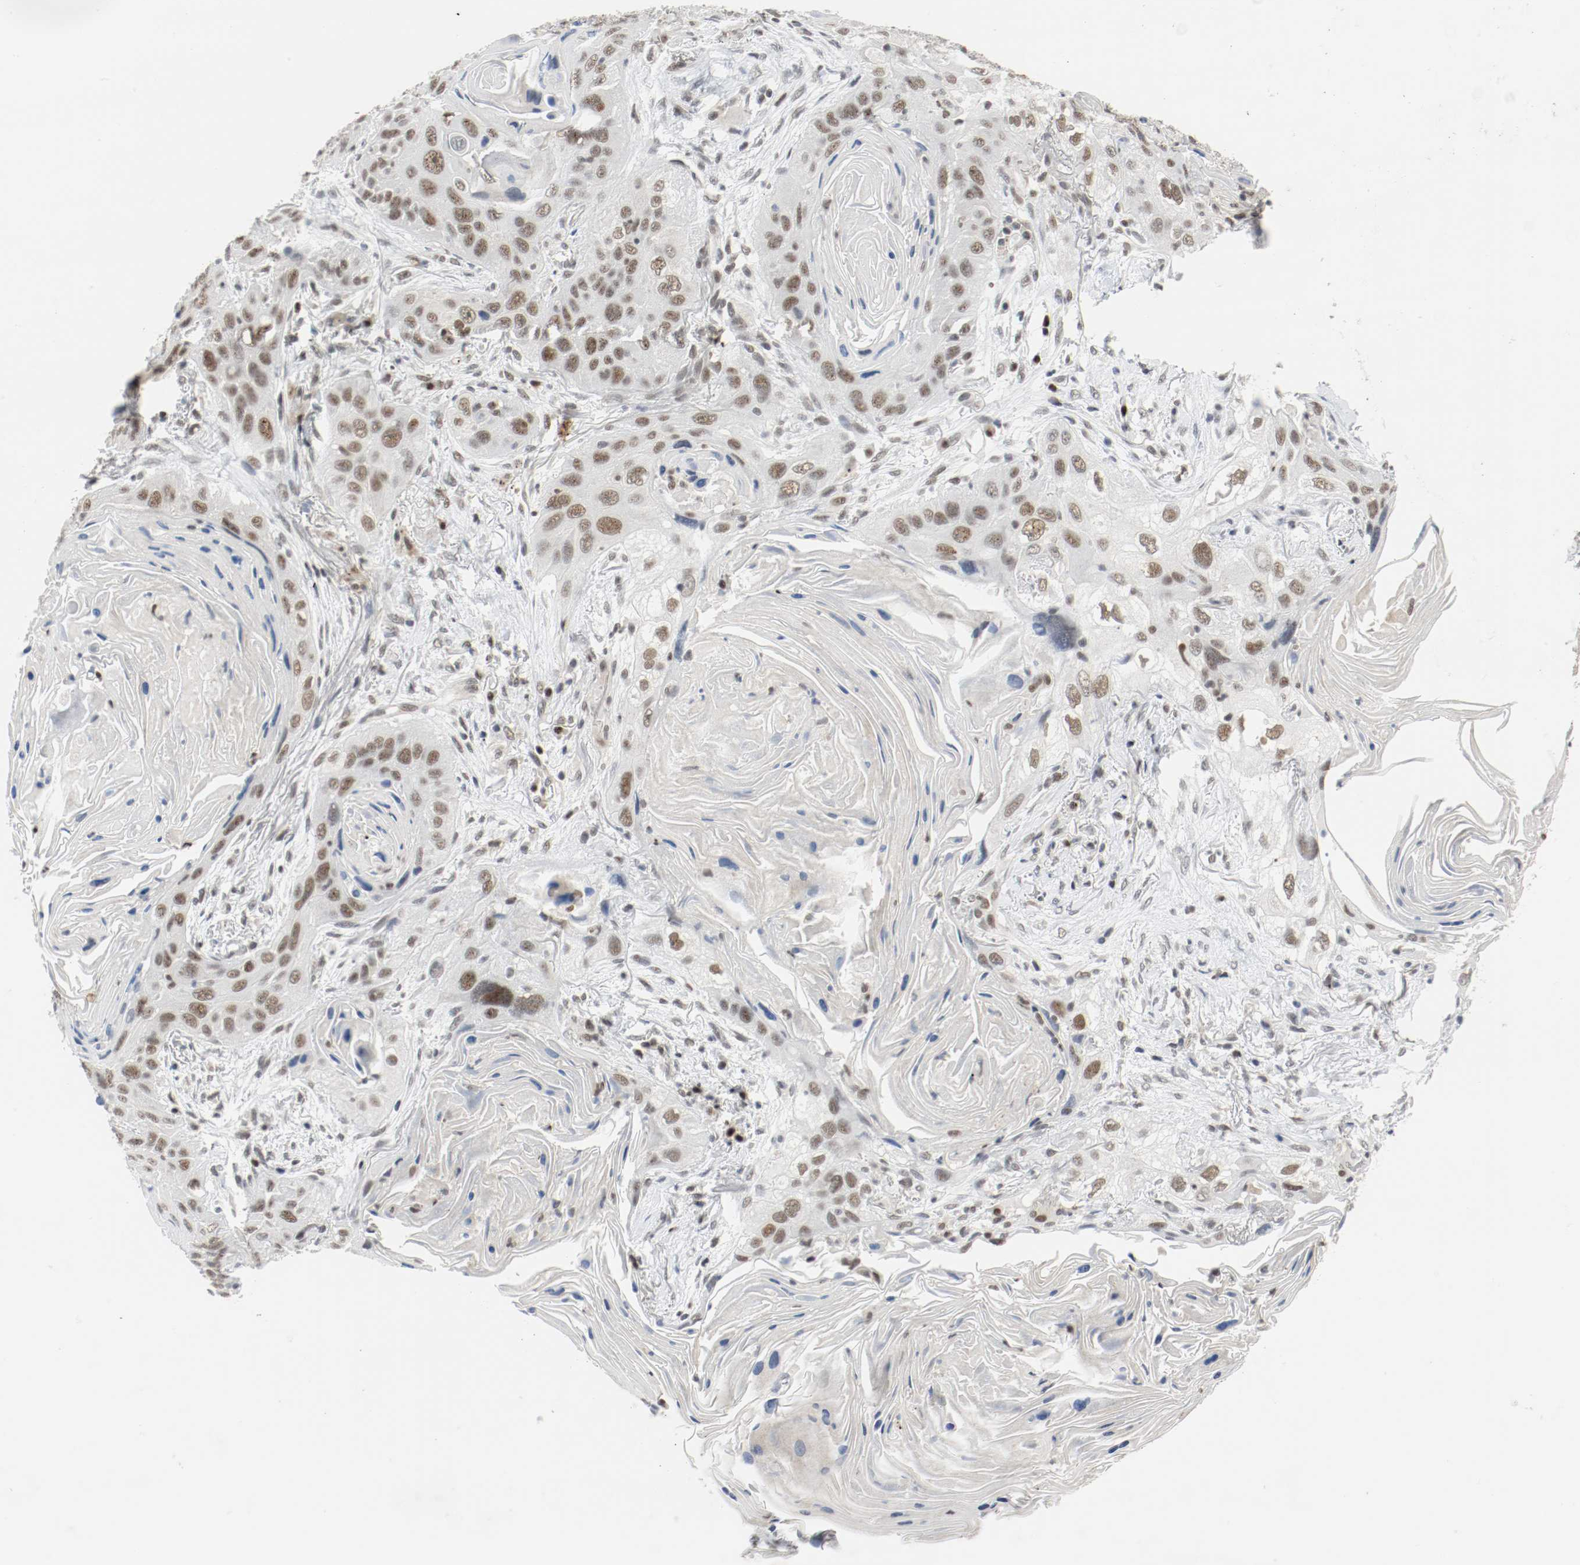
{"staining": {"intensity": "strong", "quantity": ">75%", "location": "nuclear"}, "tissue": "lung cancer", "cell_type": "Tumor cells", "image_type": "cancer", "snomed": [{"axis": "morphology", "description": "Squamous cell carcinoma, NOS"}, {"axis": "topography", "description": "Lung"}], "caption": "A micrograph showing strong nuclear positivity in about >75% of tumor cells in lung cancer, as visualized by brown immunohistochemical staining.", "gene": "ASH1L", "patient": {"sex": "female", "age": 67}}